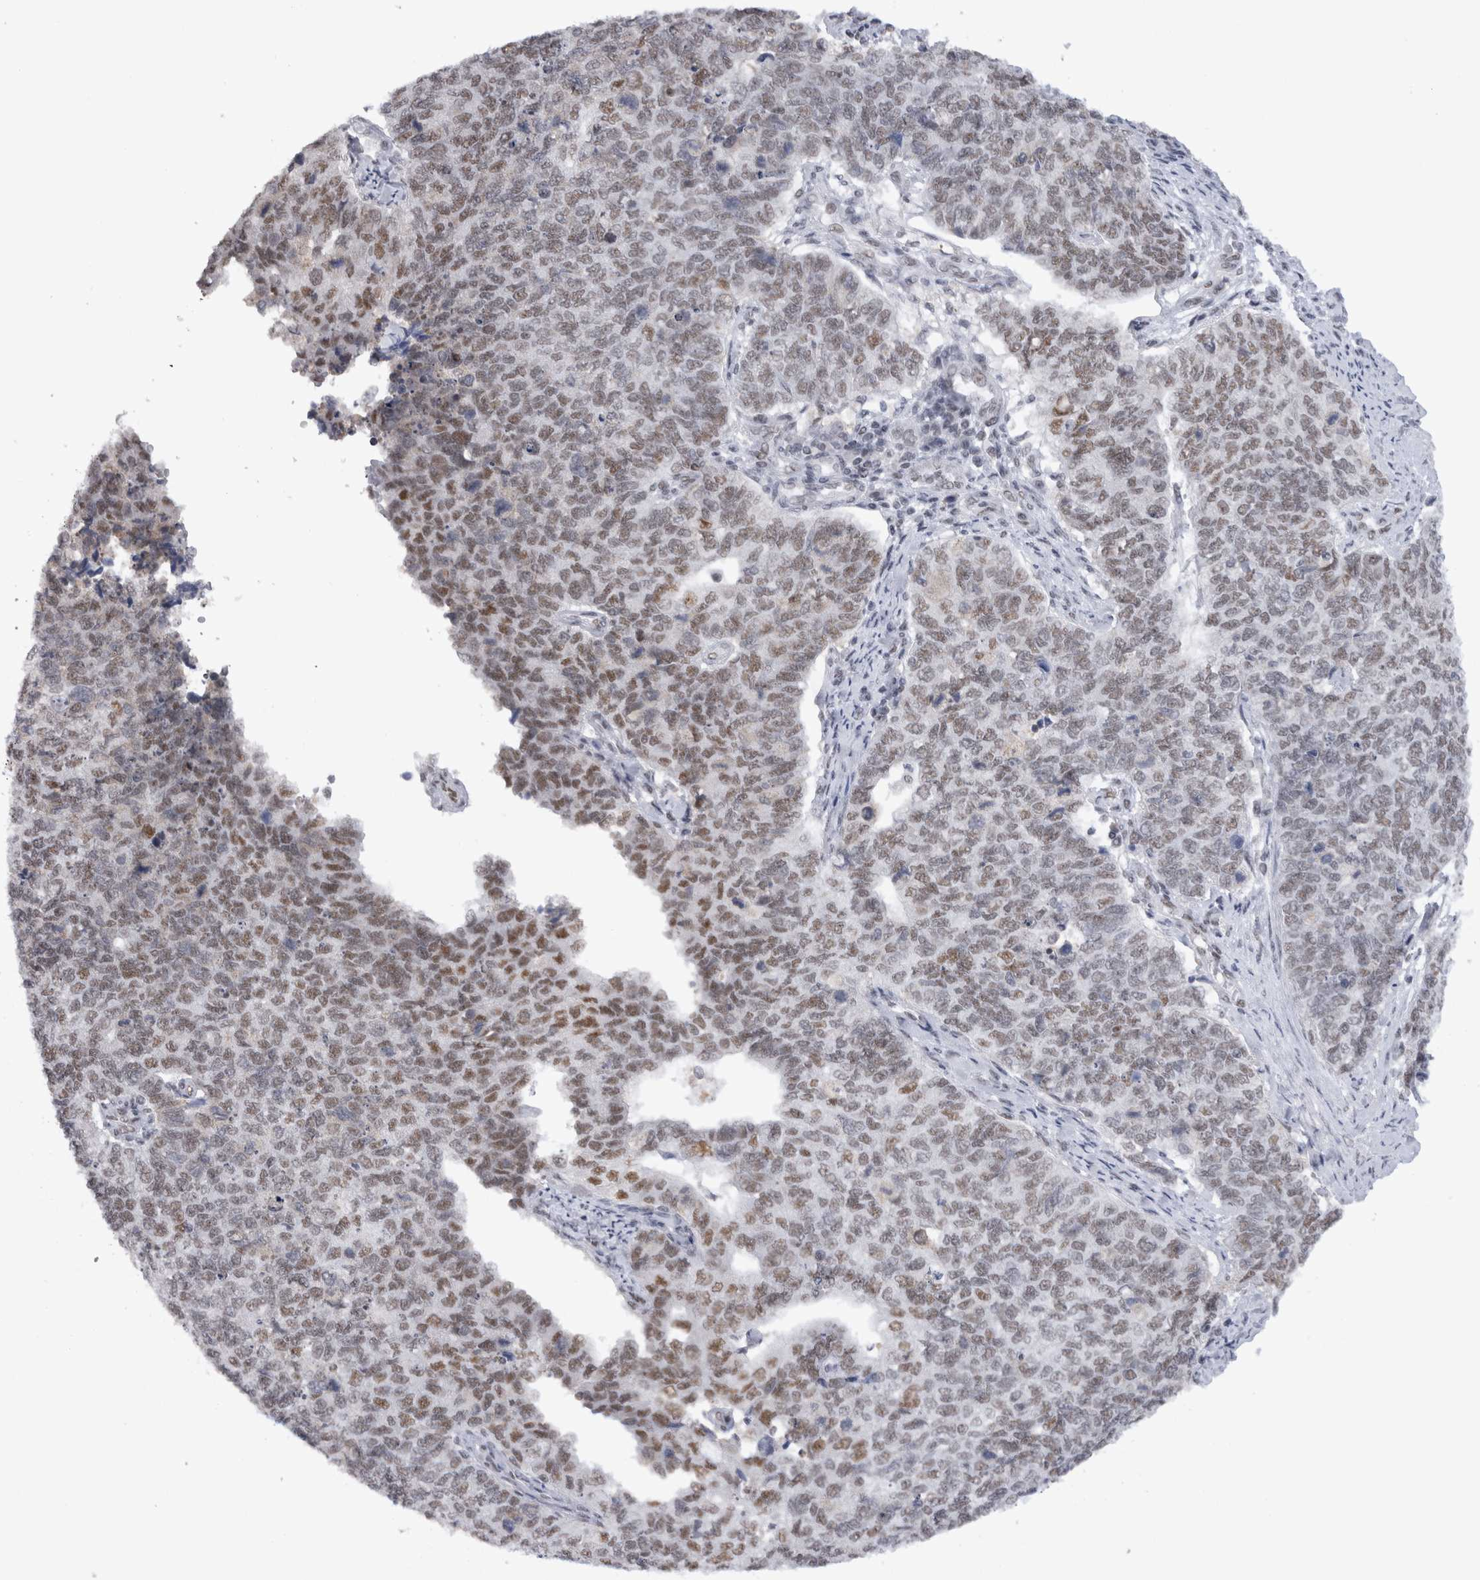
{"staining": {"intensity": "moderate", "quantity": "25%-75%", "location": "nuclear"}, "tissue": "cervical cancer", "cell_type": "Tumor cells", "image_type": "cancer", "snomed": [{"axis": "morphology", "description": "Squamous cell carcinoma, NOS"}, {"axis": "topography", "description": "Cervix"}], "caption": "Approximately 25%-75% of tumor cells in human cervical cancer reveal moderate nuclear protein staining as visualized by brown immunohistochemical staining.", "gene": "API5", "patient": {"sex": "female", "age": 63}}